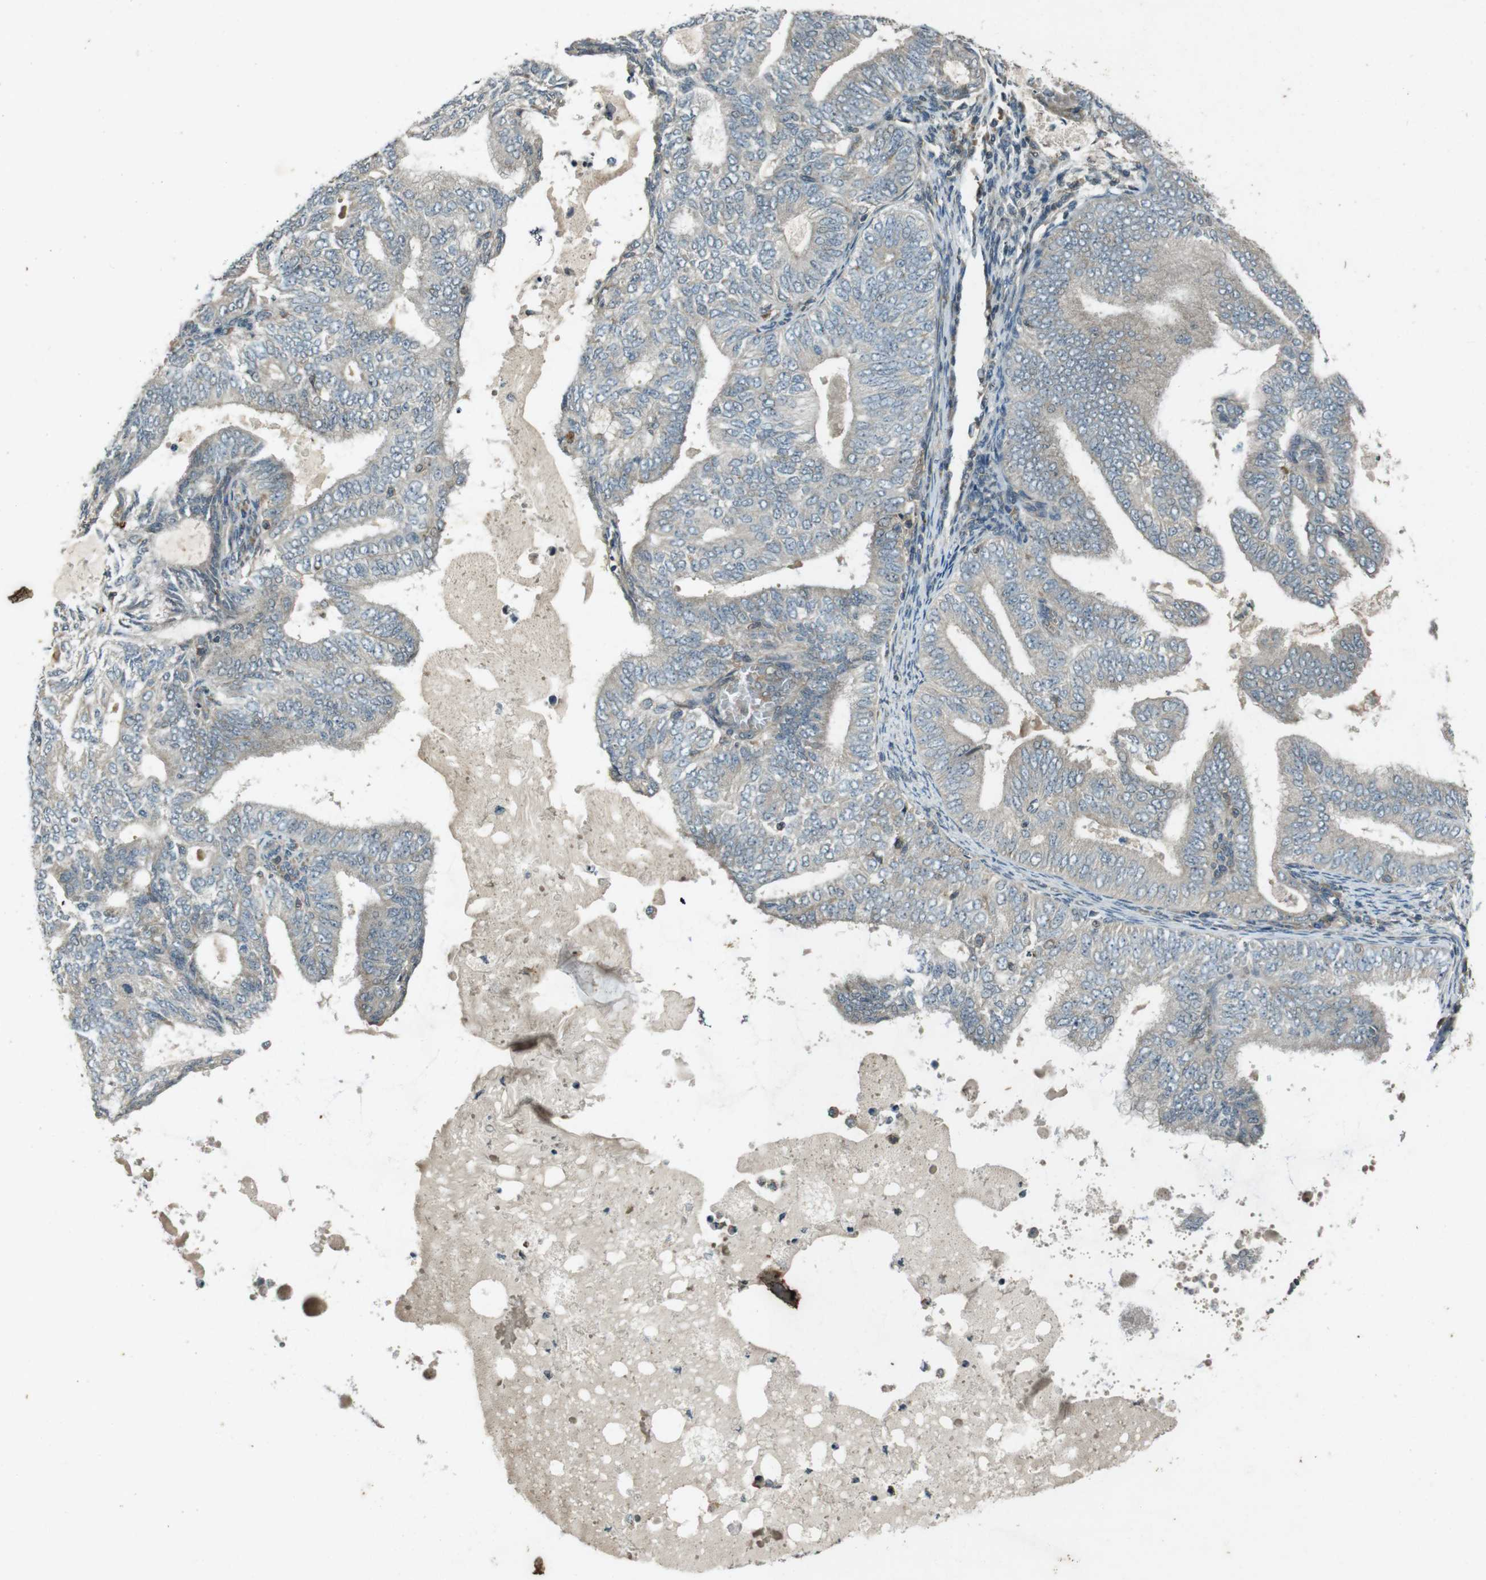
{"staining": {"intensity": "negative", "quantity": "none", "location": "none"}, "tissue": "endometrial cancer", "cell_type": "Tumor cells", "image_type": "cancer", "snomed": [{"axis": "morphology", "description": "Adenocarcinoma, NOS"}, {"axis": "topography", "description": "Endometrium"}], "caption": "The image shows no staining of tumor cells in endometrial adenocarcinoma.", "gene": "ZYX", "patient": {"sex": "female", "age": 58}}